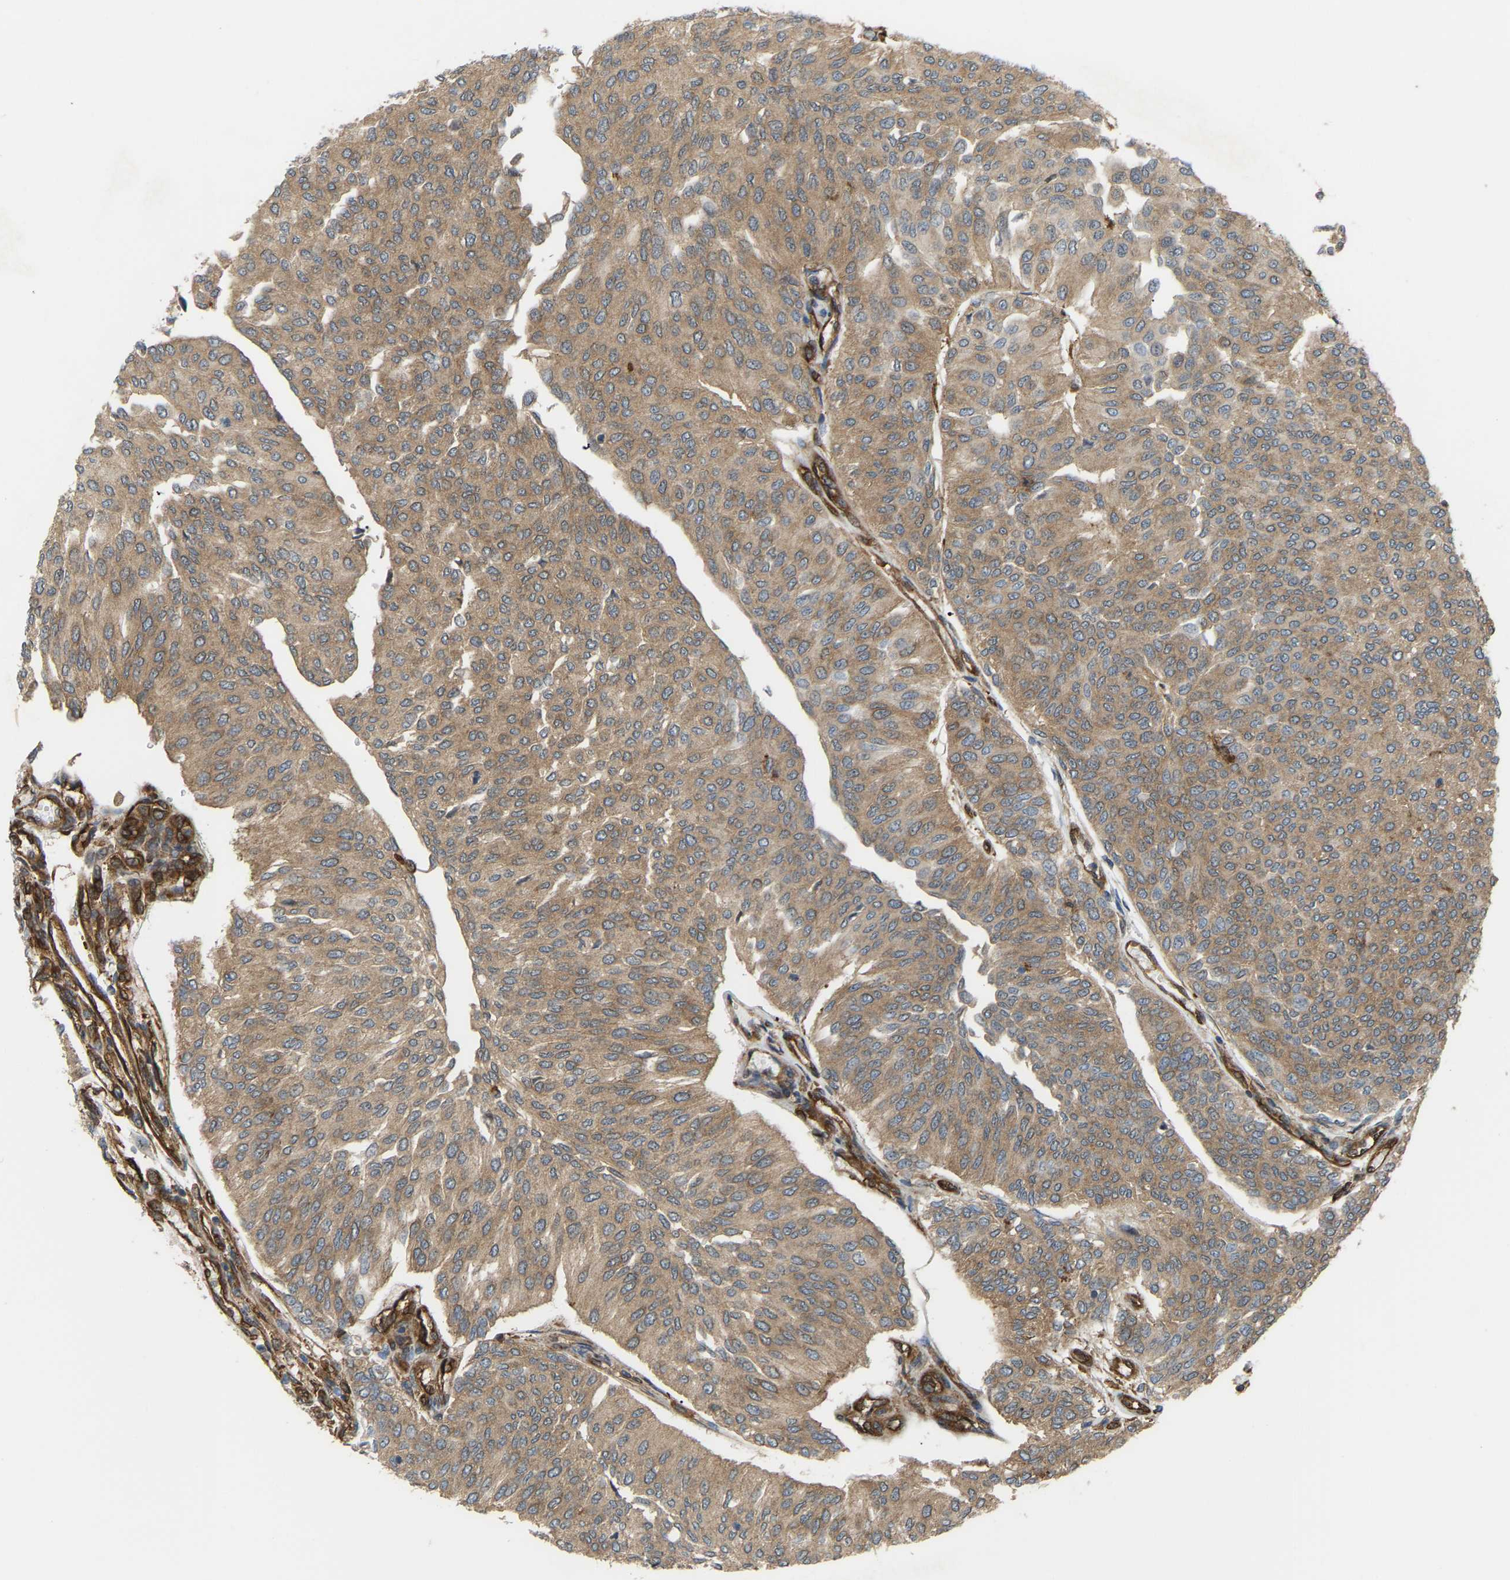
{"staining": {"intensity": "moderate", "quantity": ">75%", "location": "cytoplasmic/membranous"}, "tissue": "urothelial cancer", "cell_type": "Tumor cells", "image_type": "cancer", "snomed": [{"axis": "morphology", "description": "Urothelial carcinoma, Low grade"}, {"axis": "topography", "description": "Urinary bladder"}], "caption": "This micrograph reveals immunohistochemistry staining of human urothelial cancer, with medium moderate cytoplasmic/membranous staining in approximately >75% of tumor cells.", "gene": "PICALM", "patient": {"sex": "female", "age": 79}}